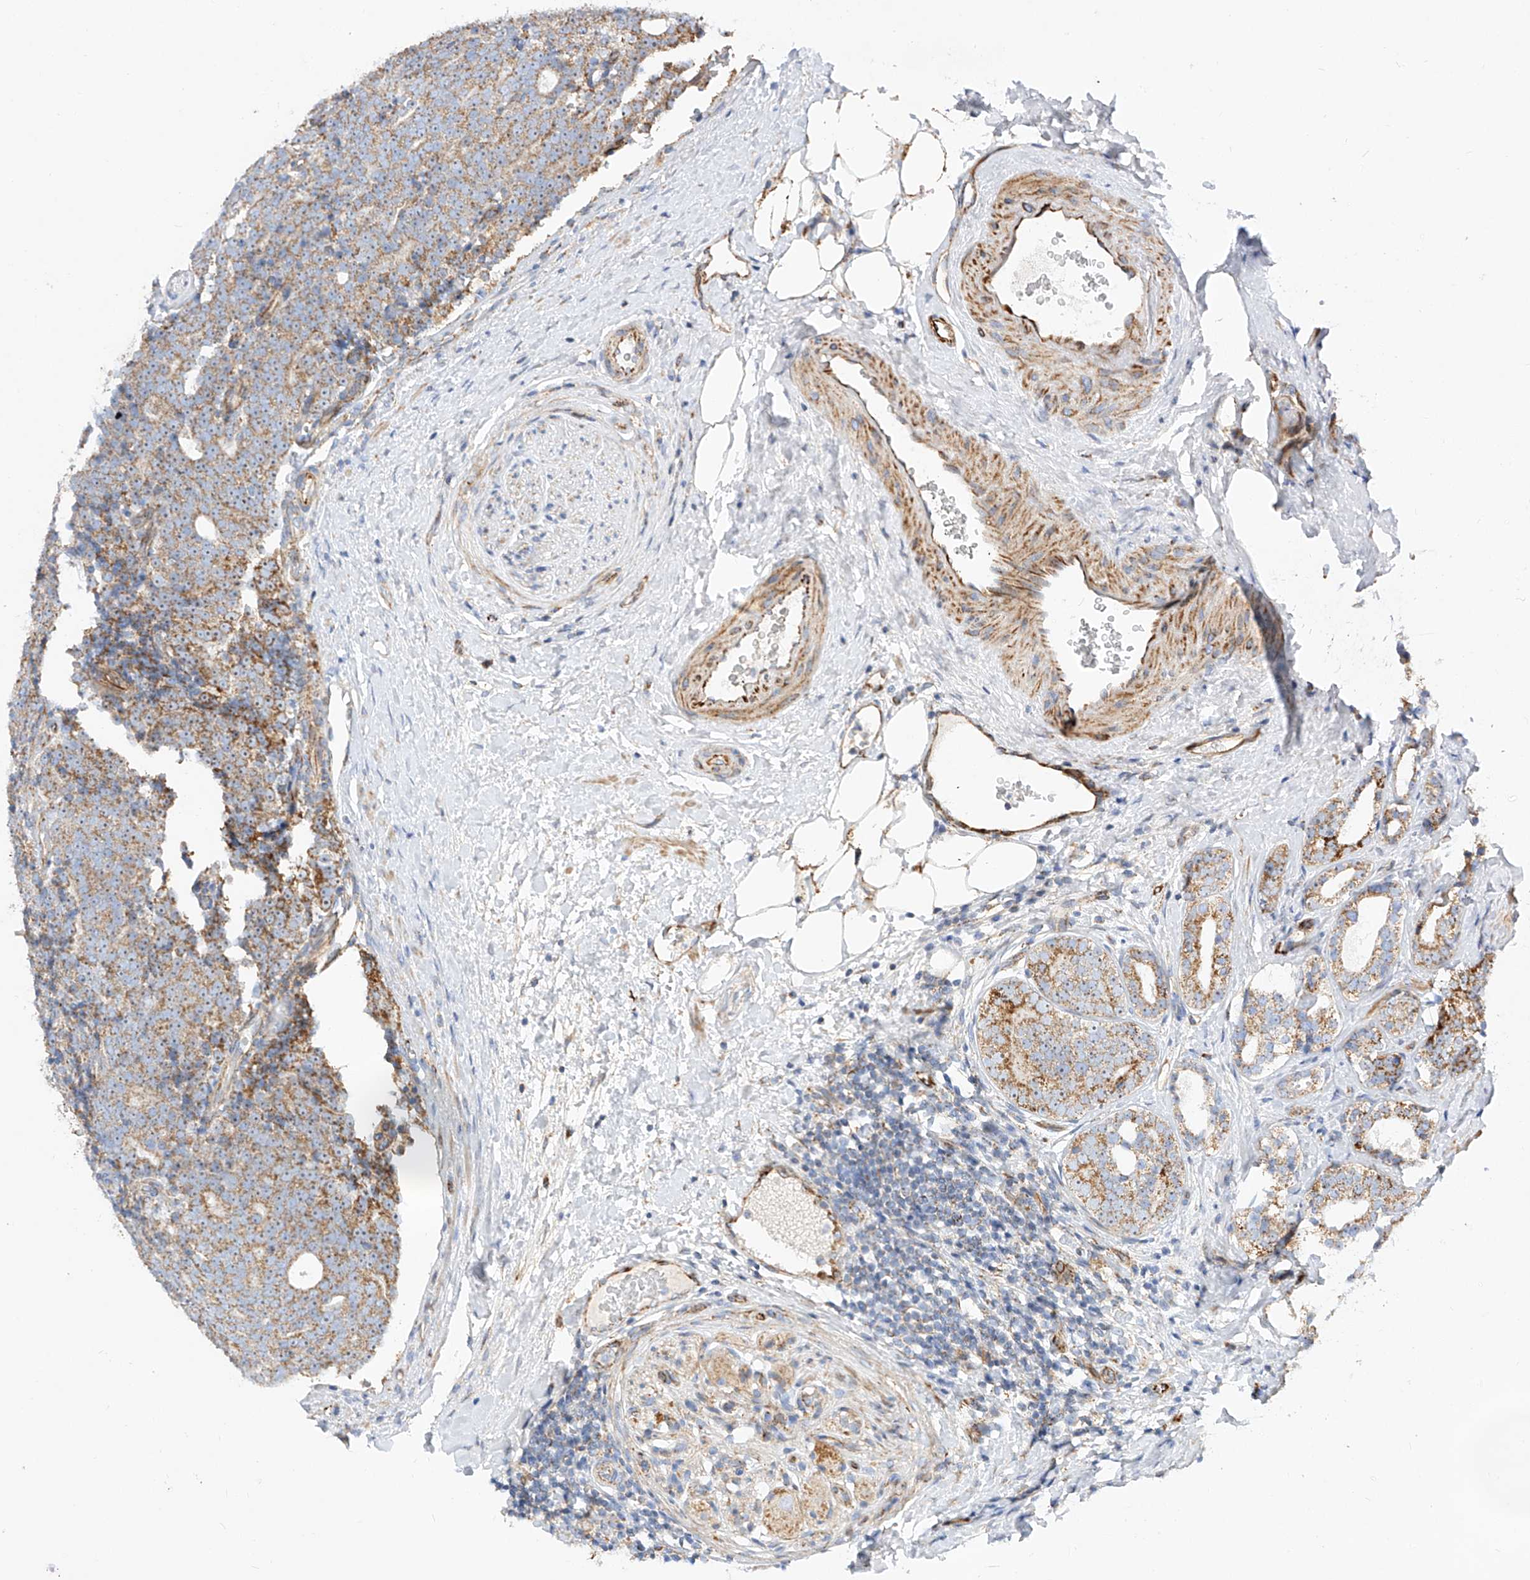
{"staining": {"intensity": "moderate", "quantity": ">75%", "location": "cytoplasmic/membranous"}, "tissue": "prostate cancer", "cell_type": "Tumor cells", "image_type": "cancer", "snomed": [{"axis": "morphology", "description": "Adenocarcinoma, High grade"}, {"axis": "topography", "description": "Prostate"}], "caption": "This photomicrograph exhibits IHC staining of high-grade adenocarcinoma (prostate), with medium moderate cytoplasmic/membranous positivity in about >75% of tumor cells.", "gene": "CST9", "patient": {"sex": "male", "age": 56}}